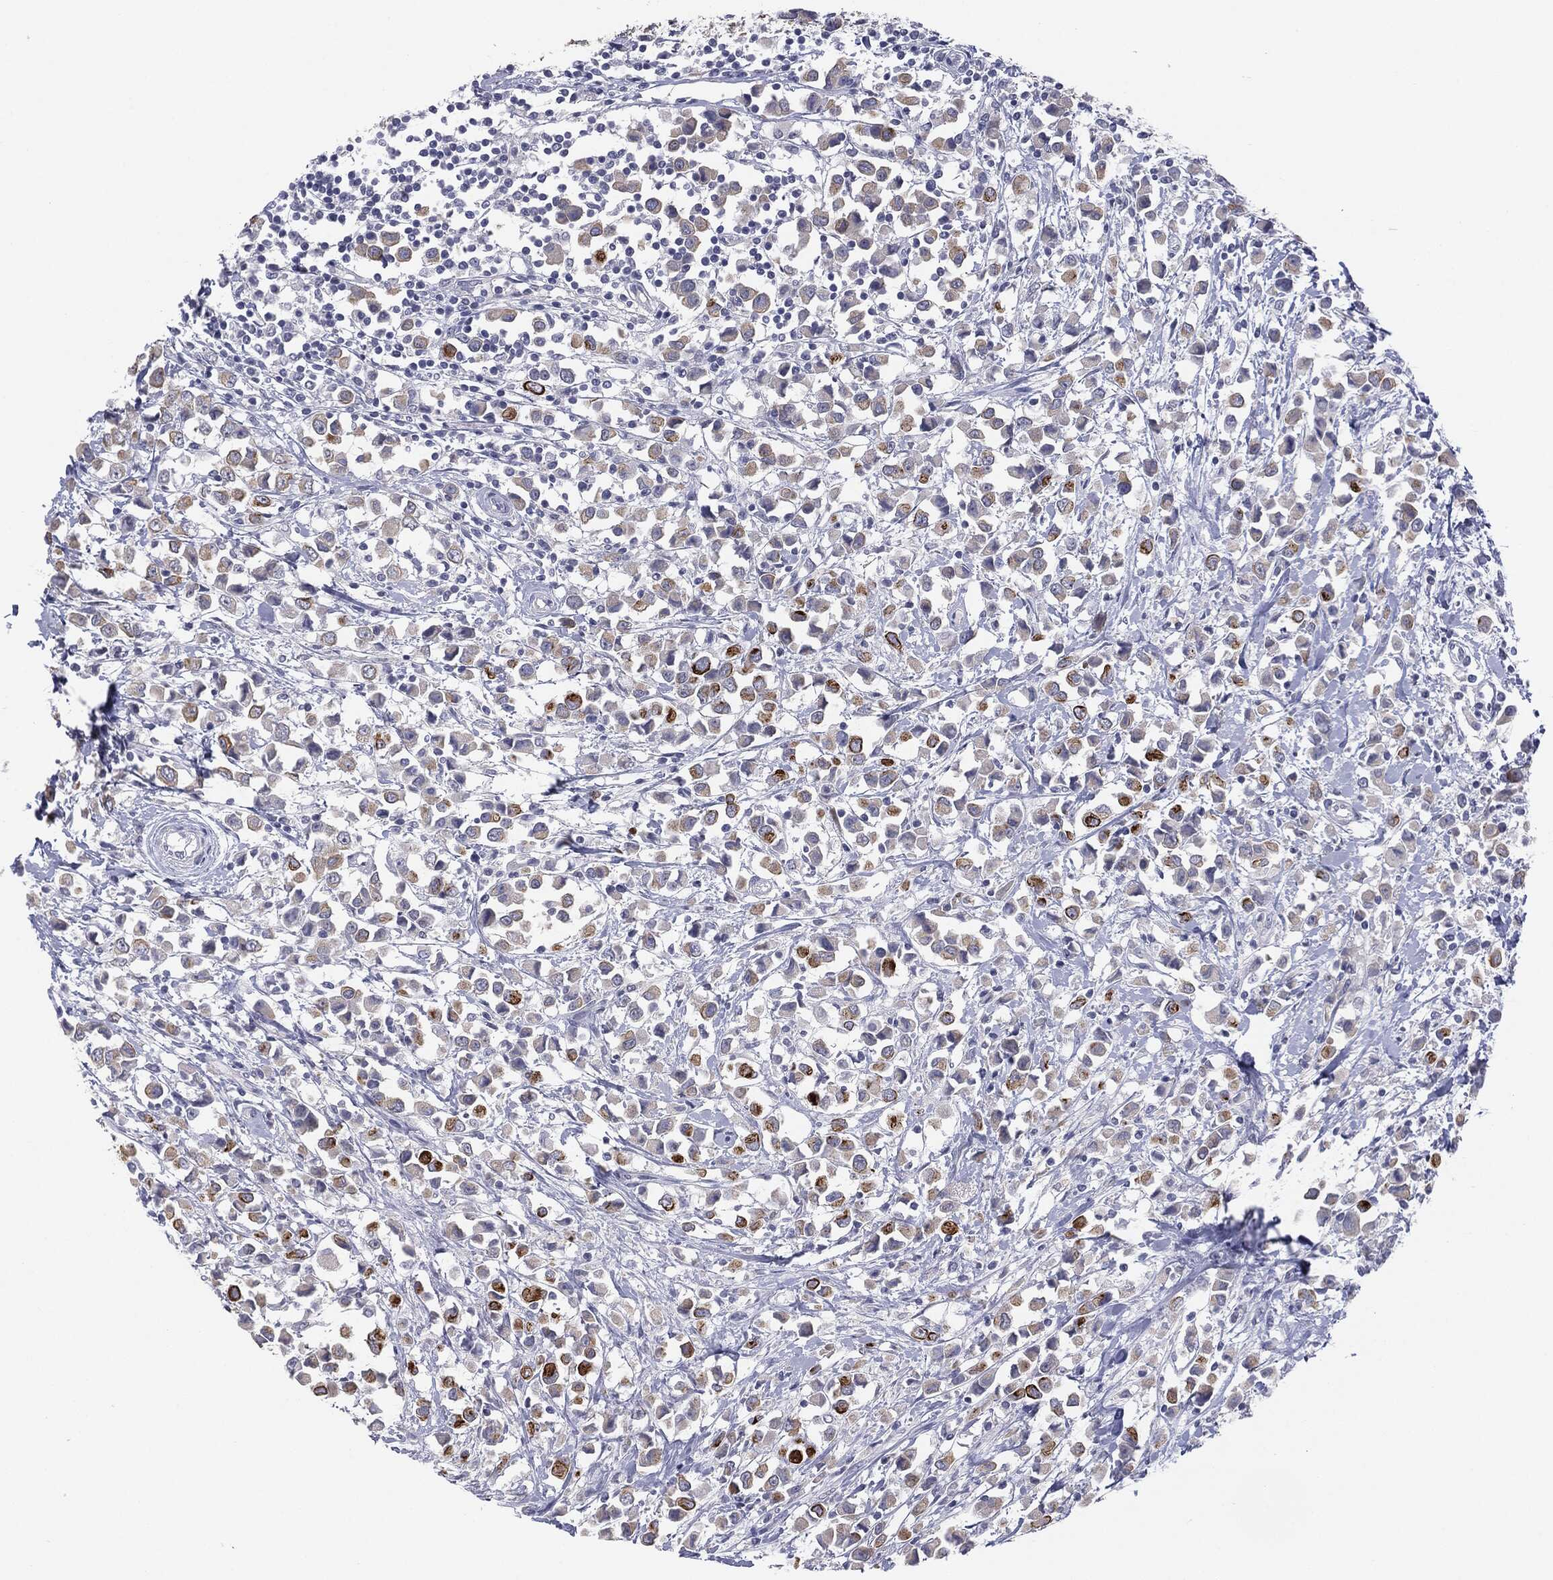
{"staining": {"intensity": "moderate", "quantity": "25%-75%", "location": "cytoplasmic/membranous"}, "tissue": "breast cancer", "cell_type": "Tumor cells", "image_type": "cancer", "snomed": [{"axis": "morphology", "description": "Duct carcinoma"}, {"axis": "topography", "description": "Breast"}], "caption": "The image displays a brown stain indicating the presence of a protein in the cytoplasmic/membranous of tumor cells in breast cancer.", "gene": "MUC1", "patient": {"sex": "female", "age": 61}}